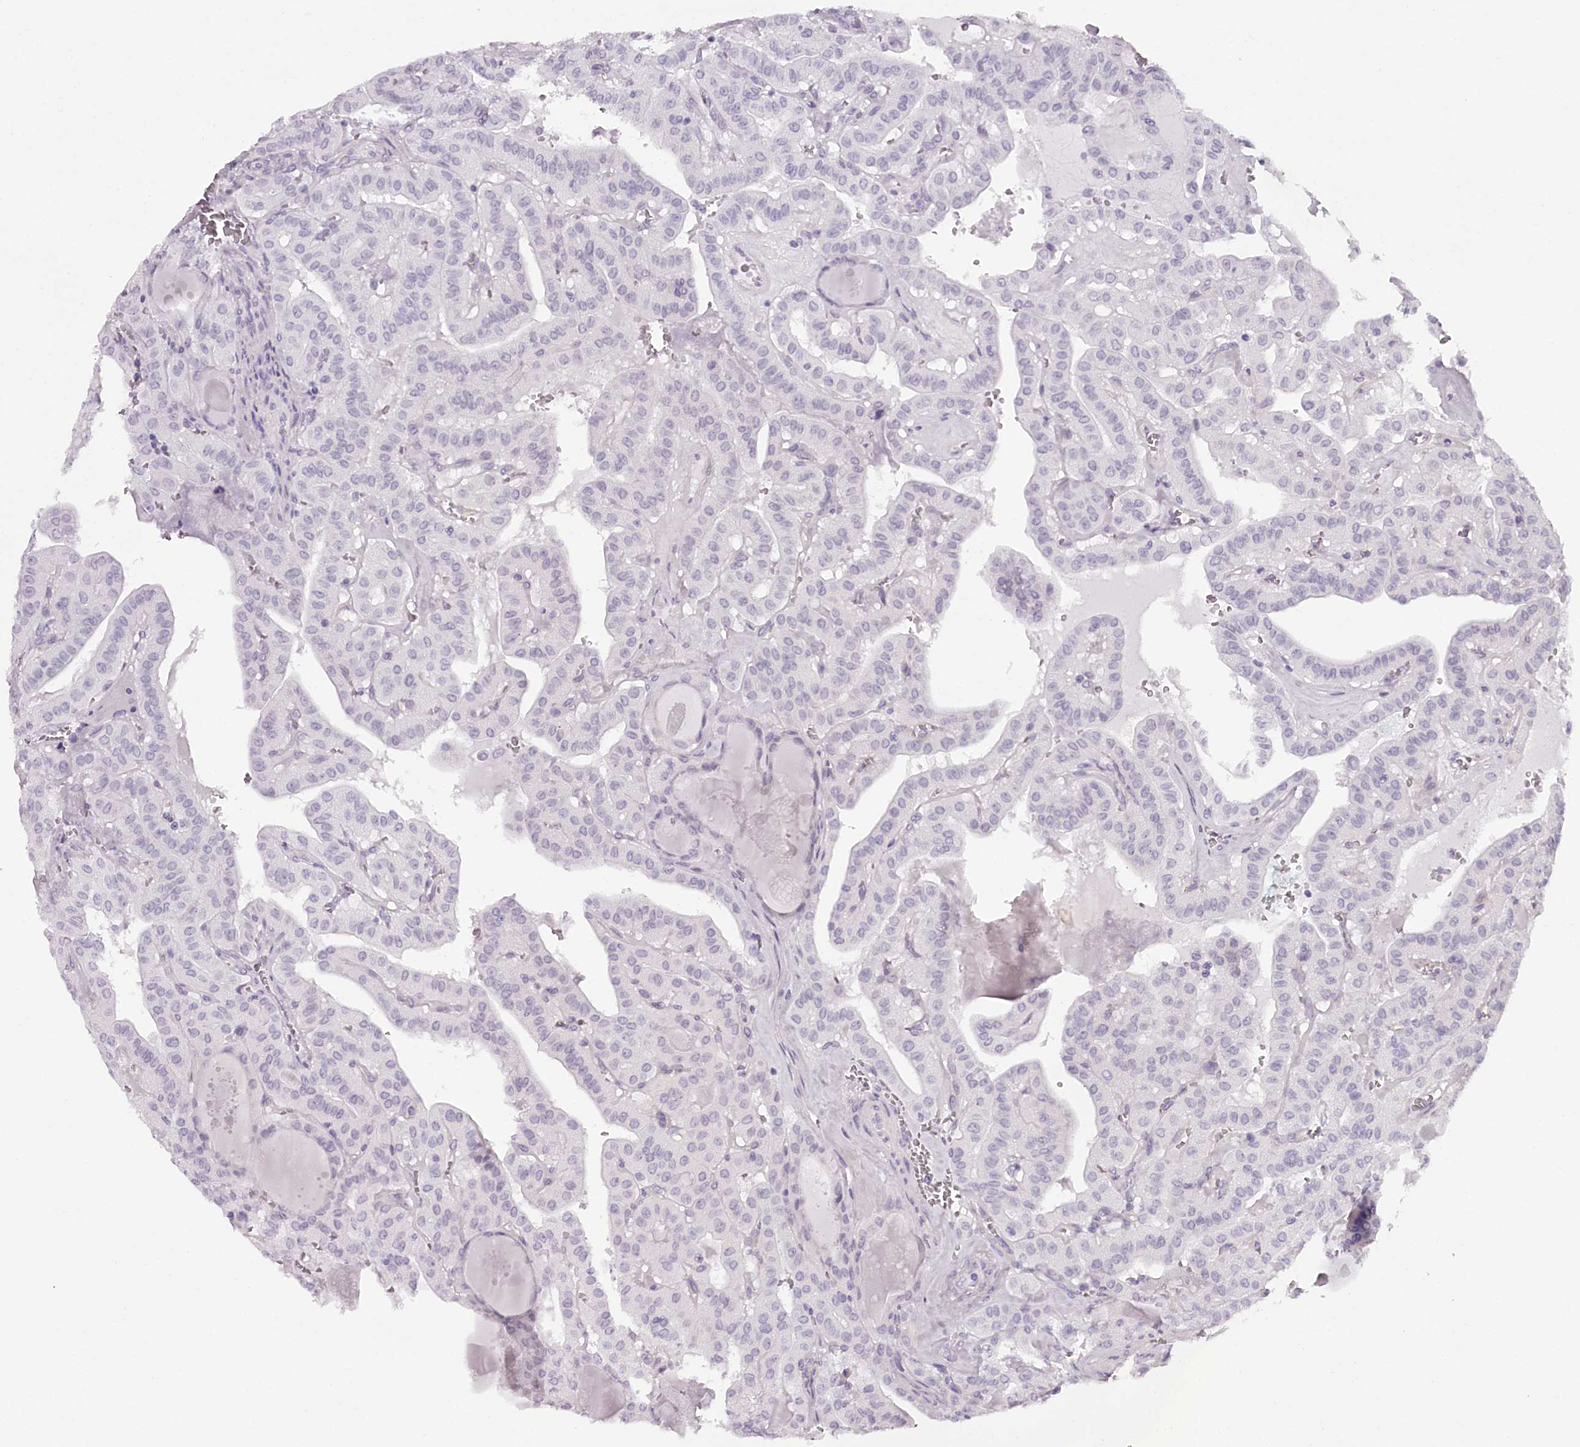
{"staining": {"intensity": "moderate", "quantity": "<25%", "location": "nuclear"}, "tissue": "thyroid cancer", "cell_type": "Tumor cells", "image_type": "cancer", "snomed": [{"axis": "morphology", "description": "Papillary adenocarcinoma, NOS"}, {"axis": "topography", "description": "Thyroid gland"}], "caption": "DAB (3,3'-diaminobenzidine) immunohistochemical staining of thyroid cancer exhibits moderate nuclear protein expression in approximately <25% of tumor cells. Ihc stains the protein in brown and the nuclei are stained blue.", "gene": "TTC33", "patient": {"sex": "male", "age": 52}}